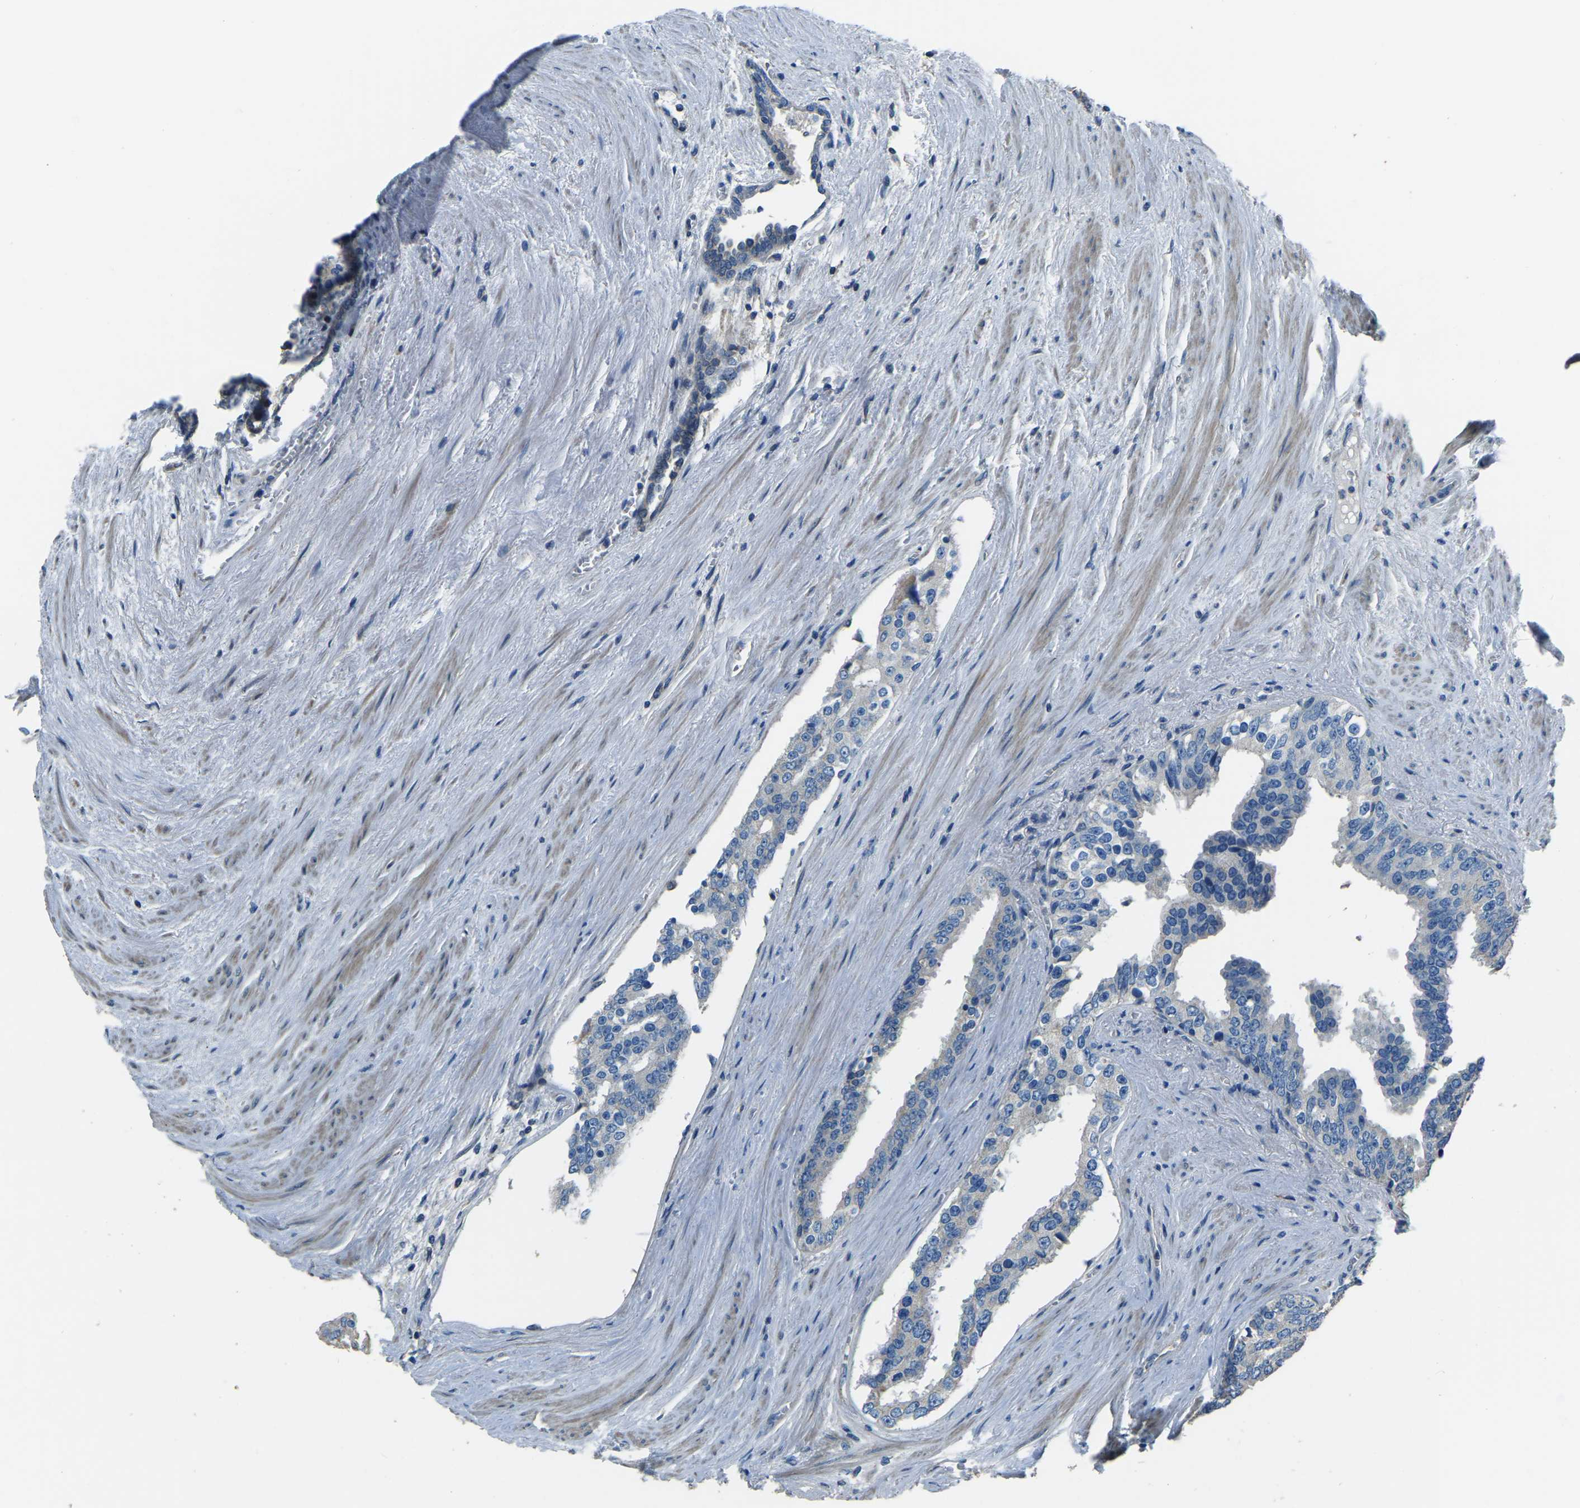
{"staining": {"intensity": "negative", "quantity": "none", "location": "none"}, "tissue": "prostate cancer", "cell_type": "Tumor cells", "image_type": "cancer", "snomed": [{"axis": "morphology", "description": "Adenocarcinoma, High grade"}, {"axis": "topography", "description": "Prostate"}], "caption": "An immunohistochemistry histopathology image of high-grade adenocarcinoma (prostate) is shown. There is no staining in tumor cells of high-grade adenocarcinoma (prostate). Brightfield microscopy of IHC stained with DAB (brown) and hematoxylin (blue), captured at high magnification.", "gene": "COL3A1", "patient": {"sex": "male", "age": 71}}